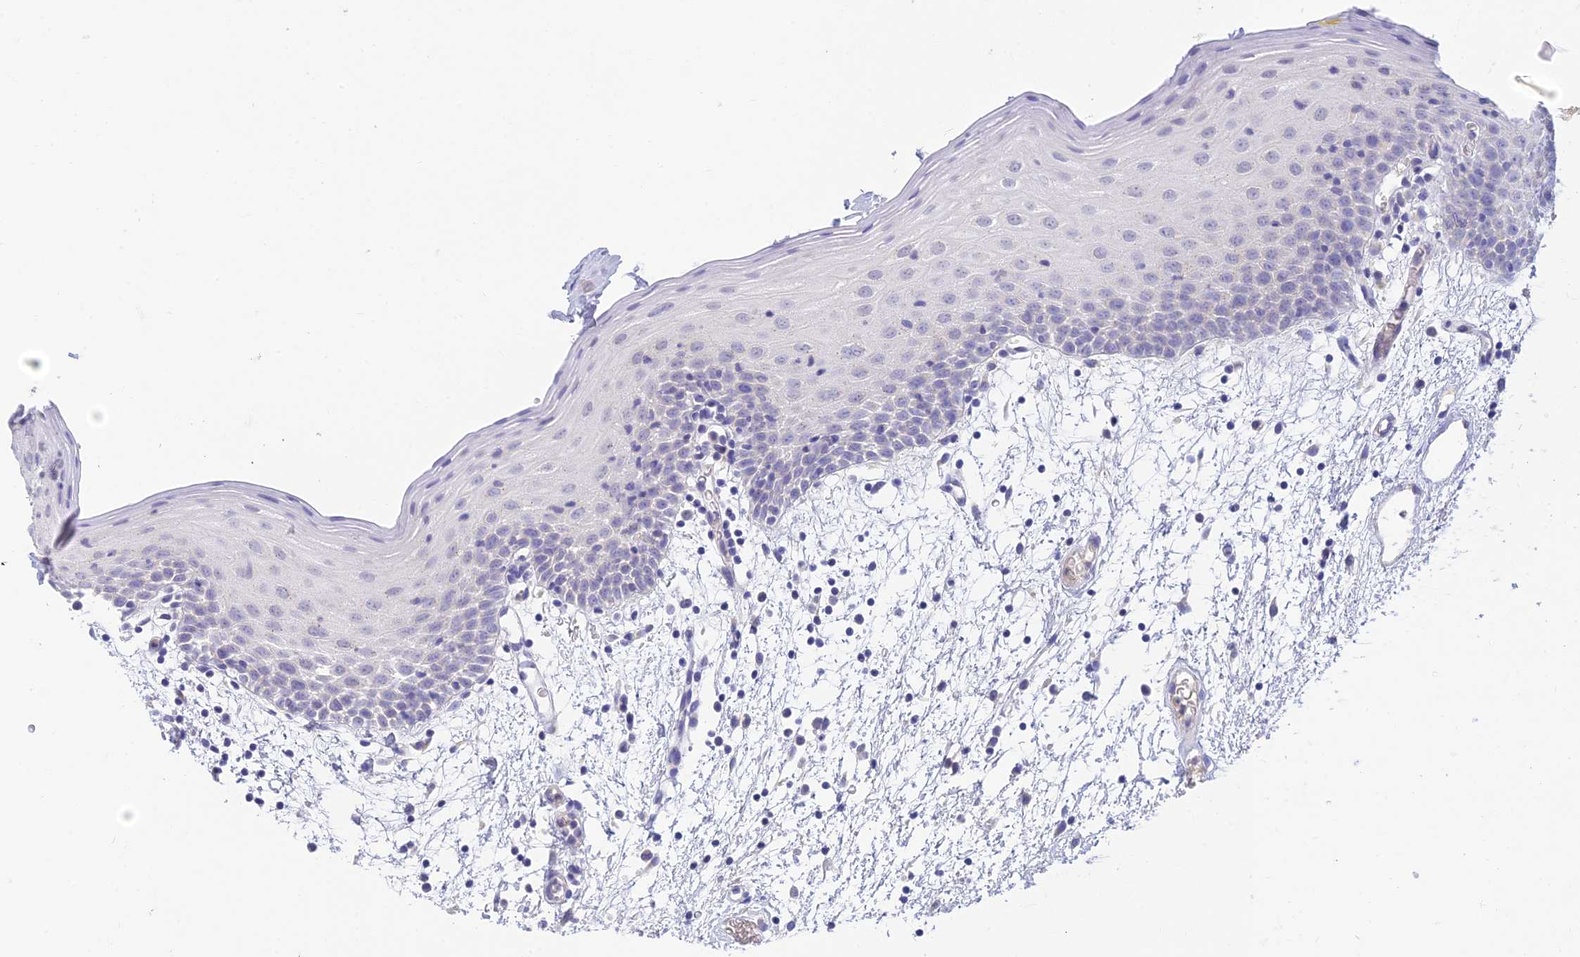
{"staining": {"intensity": "negative", "quantity": "none", "location": "none"}, "tissue": "oral mucosa", "cell_type": "Squamous epithelial cells", "image_type": "normal", "snomed": [{"axis": "morphology", "description": "Normal tissue, NOS"}, {"axis": "topography", "description": "Skeletal muscle"}, {"axis": "topography", "description": "Oral tissue"}, {"axis": "topography", "description": "Salivary gland"}, {"axis": "topography", "description": "Peripheral nerve tissue"}], "caption": "DAB (3,3'-diaminobenzidine) immunohistochemical staining of unremarkable oral mucosa shows no significant expression in squamous epithelial cells.", "gene": "INTS13", "patient": {"sex": "male", "age": 54}}